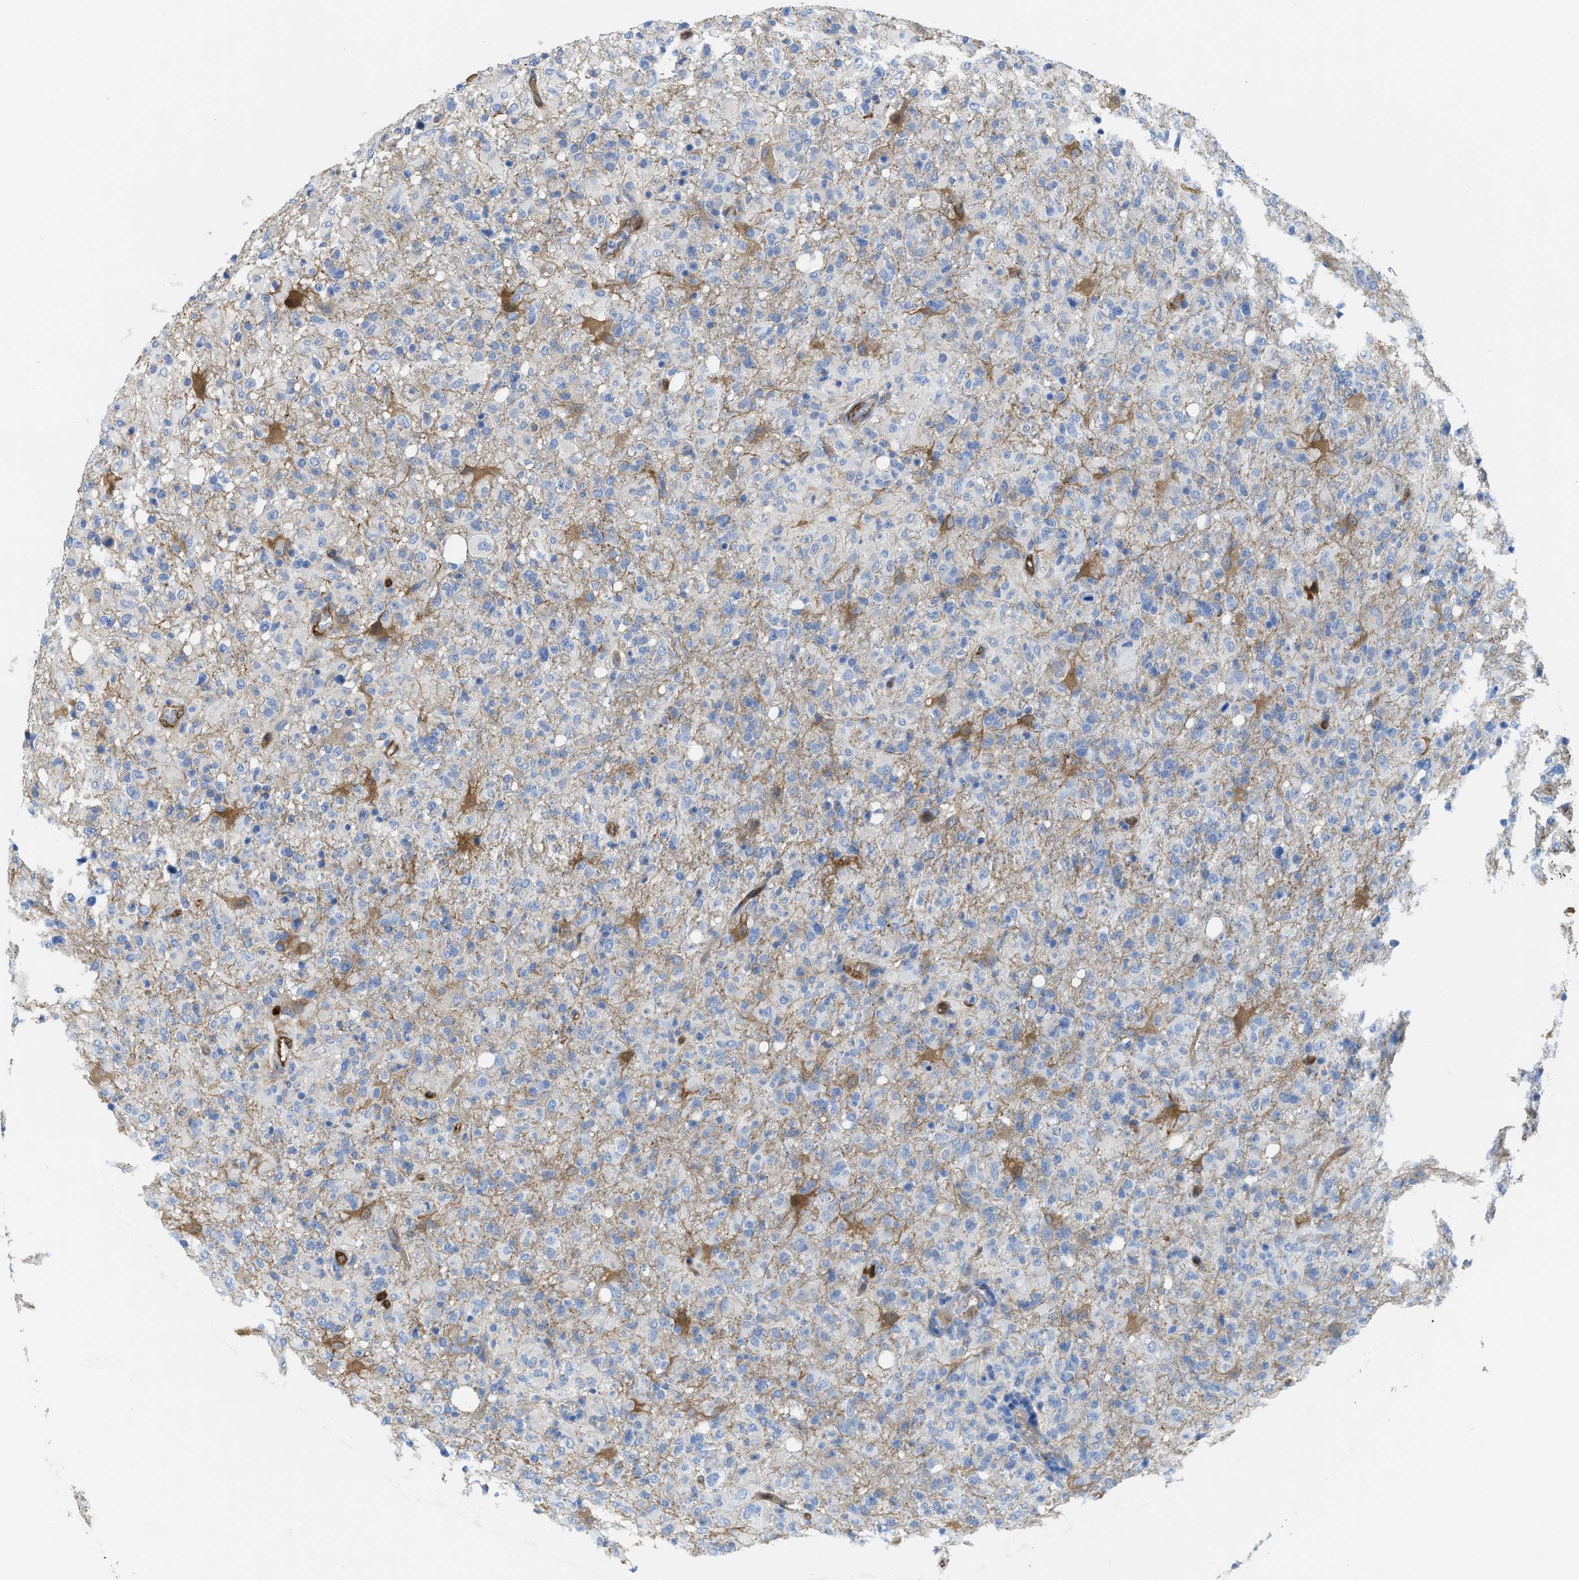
{"staining": {"intensity": "negative", "quantity": "none", "location": "none"}, "tissue": "glioma", "cell_type": "Tumor cells", "image_type": "cancer", "snomed": [{"axis": "morphology", "description": "Glioma, malignant, High grade"}, {"axis": "topography", "description": "Brain"}], "caption": "The image demonstrates no staining of tumor cells in glioma.", "gene": "ASS1", "patient": {"sex": "female", "age": 57}}